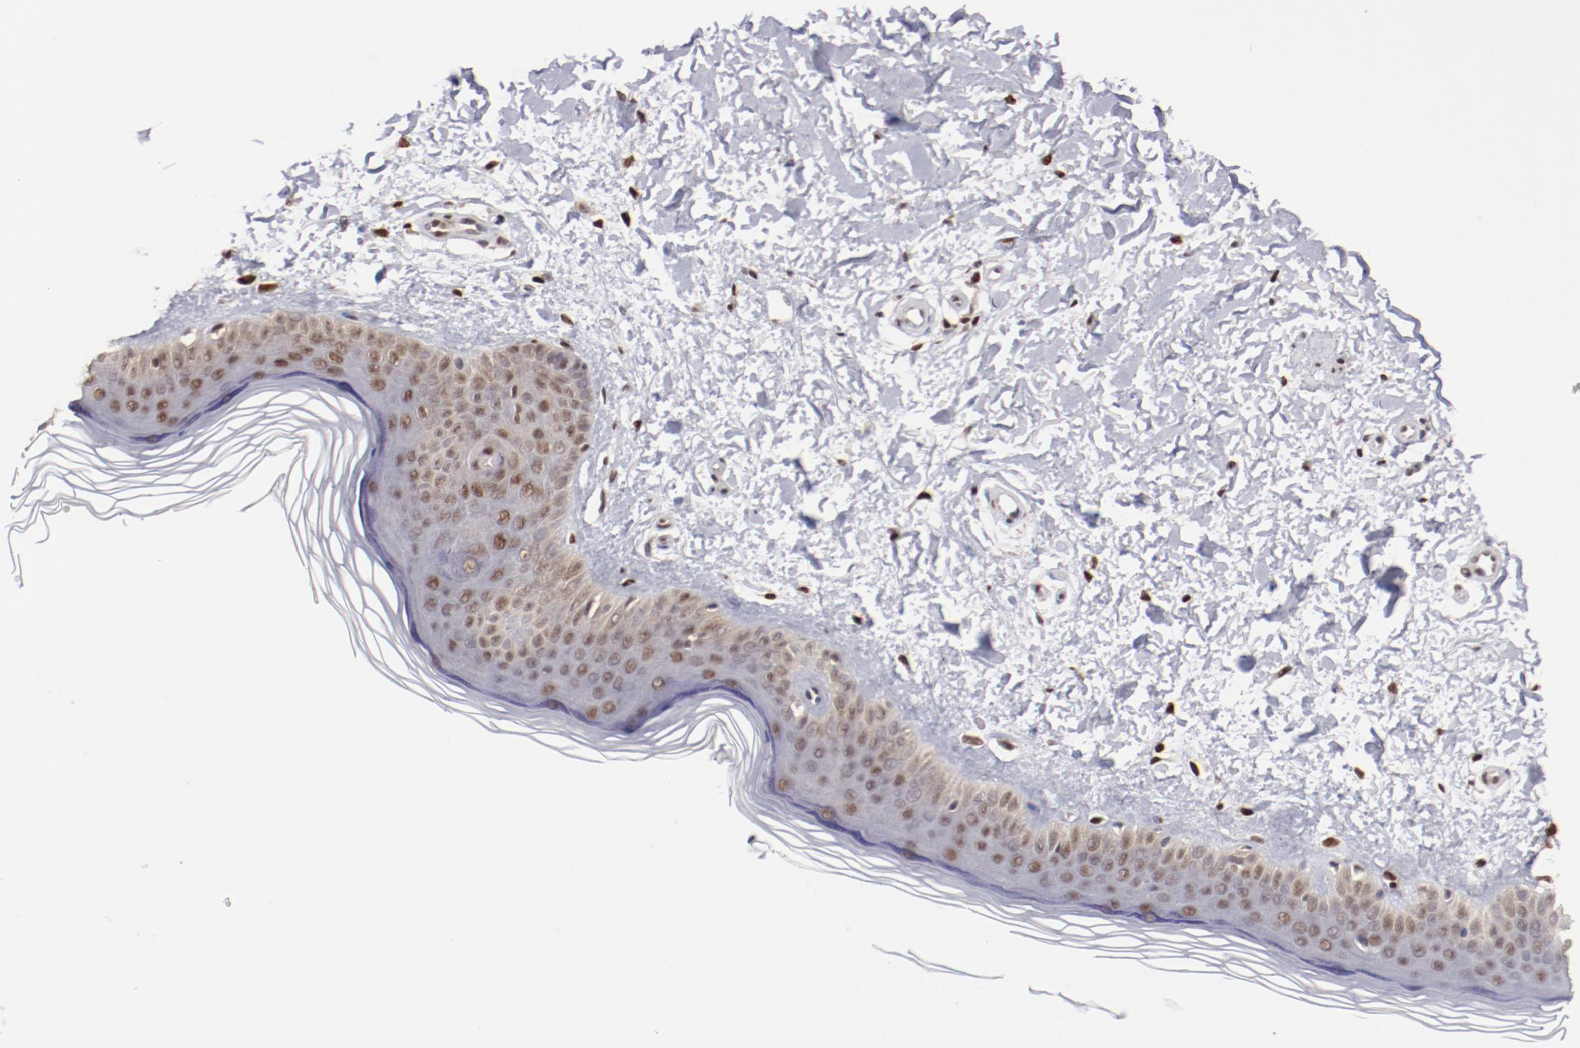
{"staining": {"intensity": "strong", "quantity": ">75%", "location": "nuclear"}, "tissue": "skin", "cell_type": "Fibroblasts", "image_type": "normal", "snomed": [{"axis": "morphology", "description": "Normal tissue, NOS"}, {"axis": "topography", "description": "Skin"}], "caption": "Immunohistochemical staining of benign skin shows strong nuclear protein staining in about >75% of fibroblasts.", "gene": "ARNT", "patient": {"sex": "female", "age": 19}}